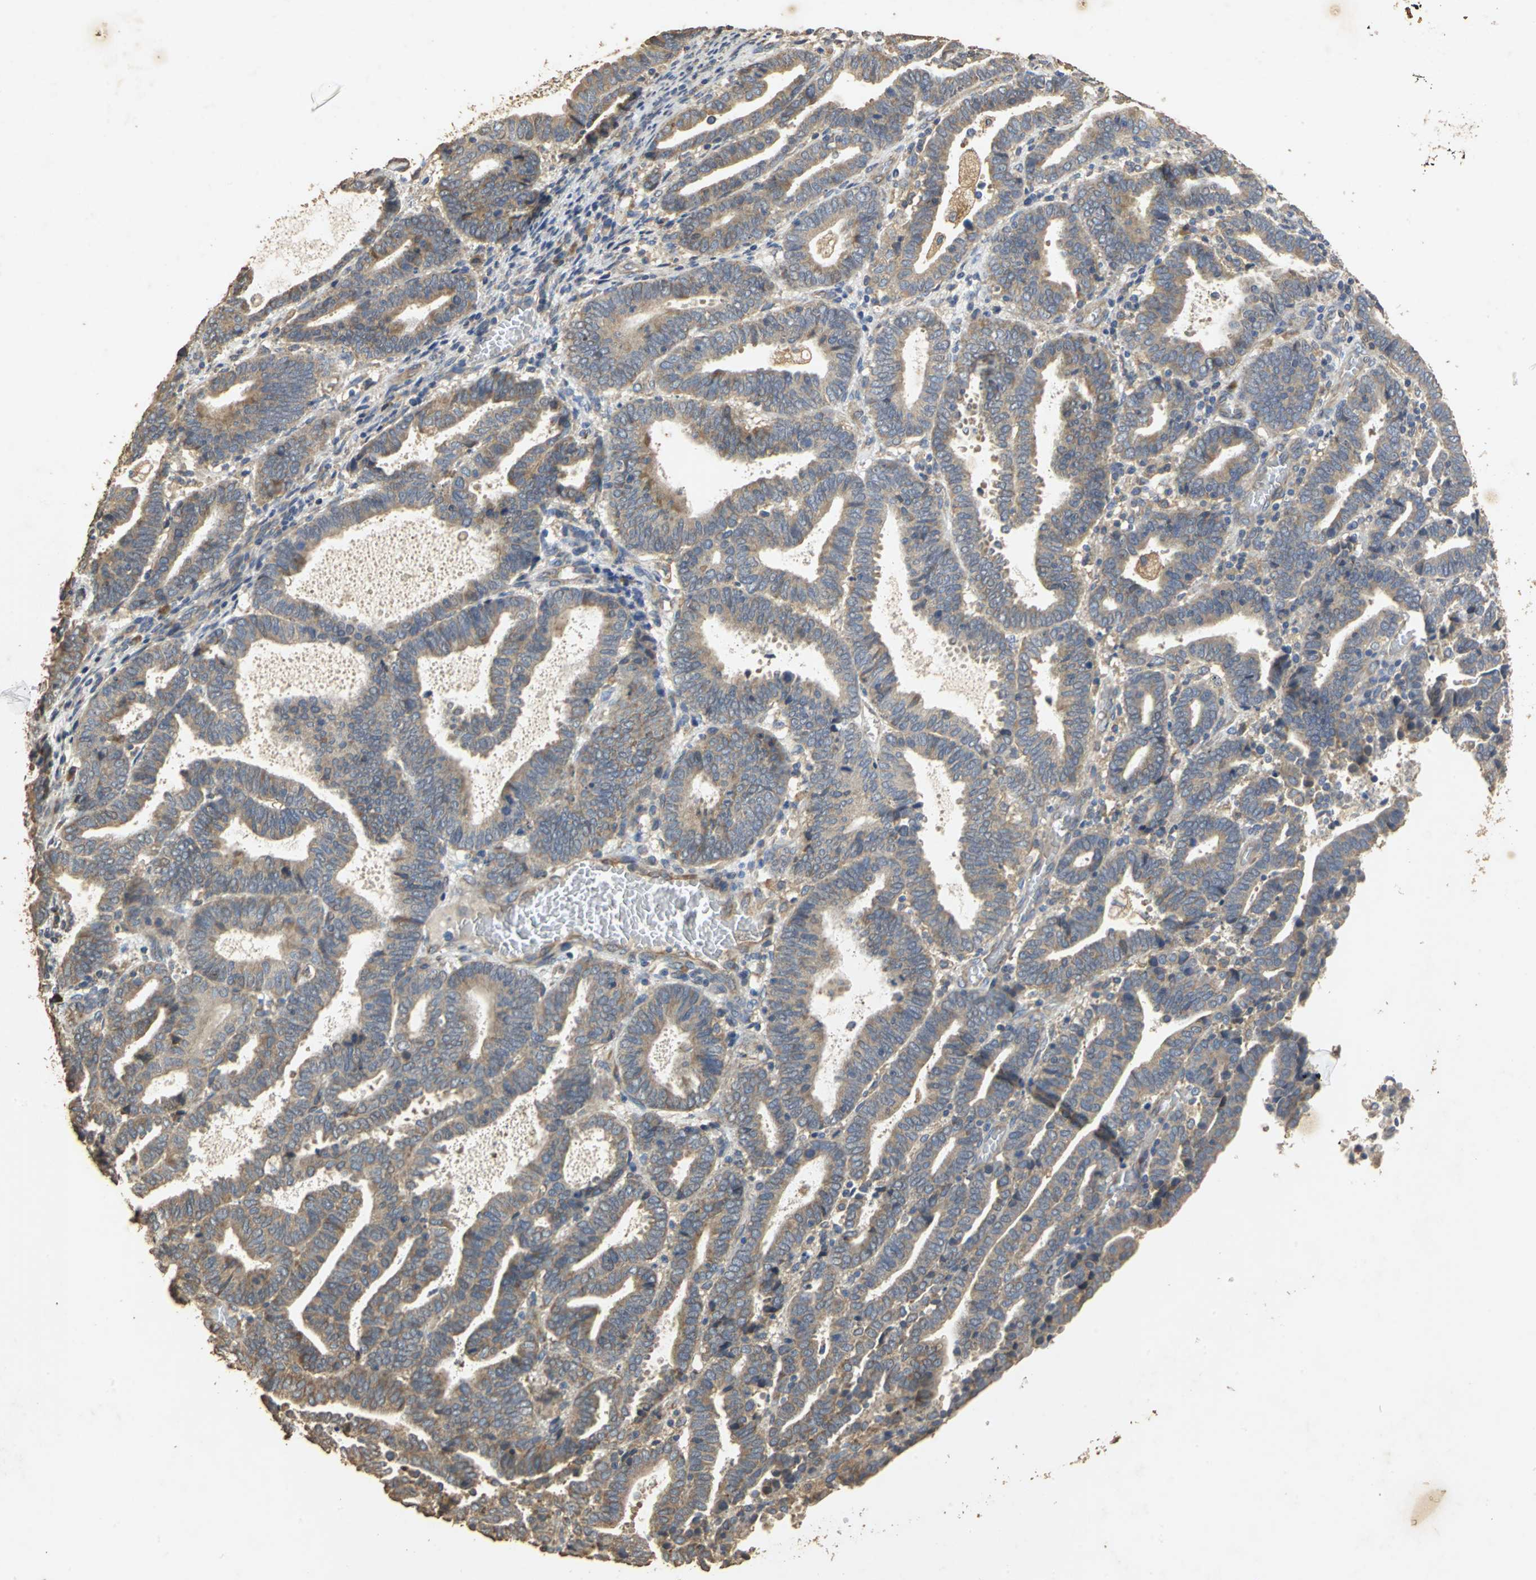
{"staining": {"intensity": "strong", "quantity": ">75%", "location": "cytoplasmic/membranous"}, "tissue": "endometrial cancer", "cell_type": "Tumor cells", "image_type": "cancer", "snomed": [{"axis": "morphology", "description": "Adenocarcinoma, NOS"}, {"axis": "topography", "description": "Uterus"}], "caption": "Human endometrial cancer stained with a brown dye demonstrates strong cytoplasmic/membranous positive staining in about >75% of tumor cells.", "gene": "ACSL4", "patient": {"sex": "female", "age": 83}}